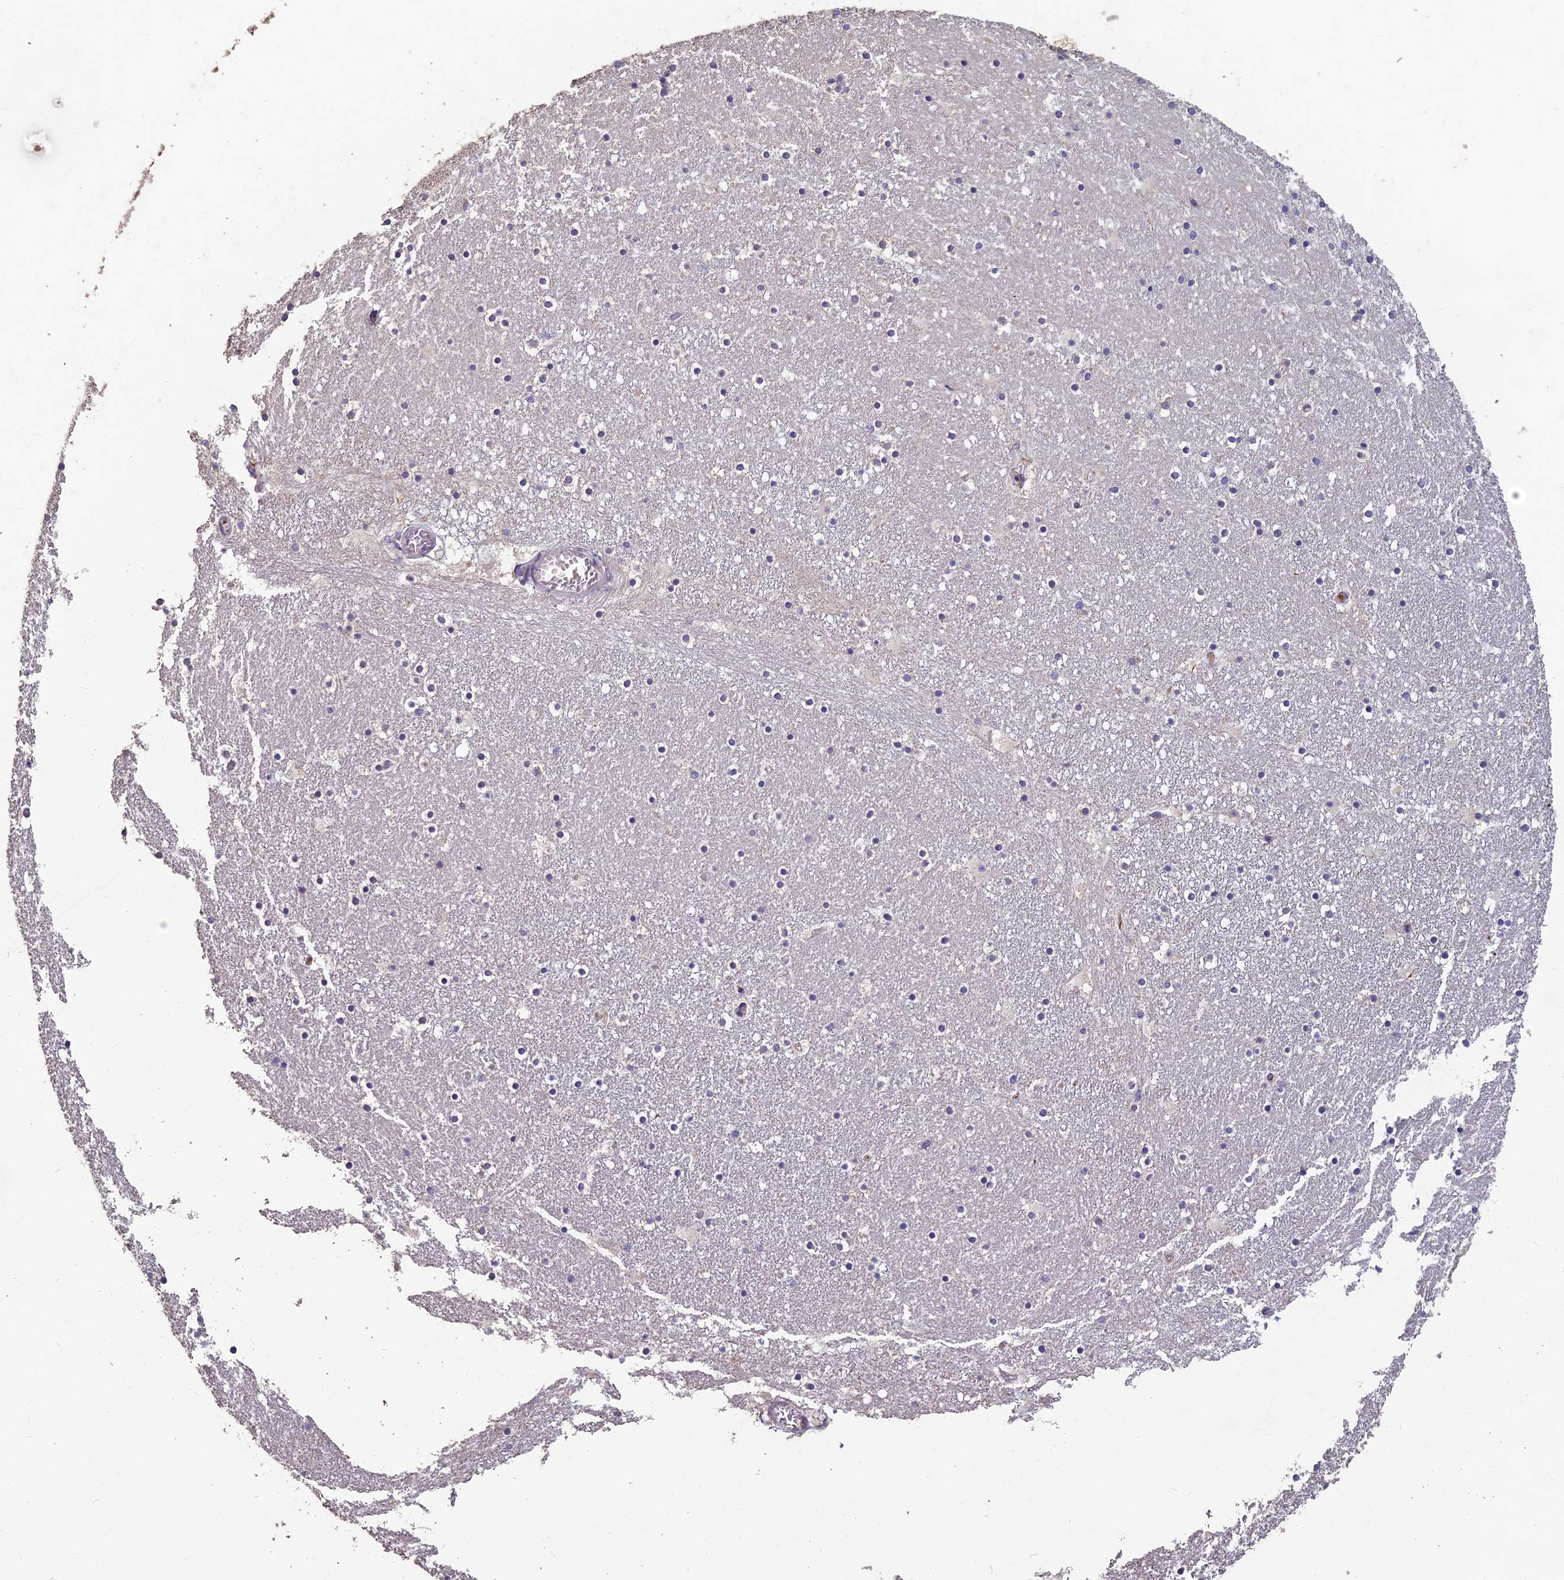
{"staining": {"intensity": "moderate", "quantity": "<25%", "location": "cytoplasmic/membranous"}, "tissue": "caudate", "cell_type": "Glial cells", "image_type": "normal", "snomed": [{"axis": "morphology", "description": "Normal tissue, NOS"}, {"axis": "topography", "description": "Lateral ventricle wall"}], "caption": "Moderate cytoplasmic/membranous positivity for a protein is seen in approximately <25% of glial cells of benign caudate using immunohistochemistry.", "gene": "CEACAM16", "patient": {"sex": "male", "age": 45}}